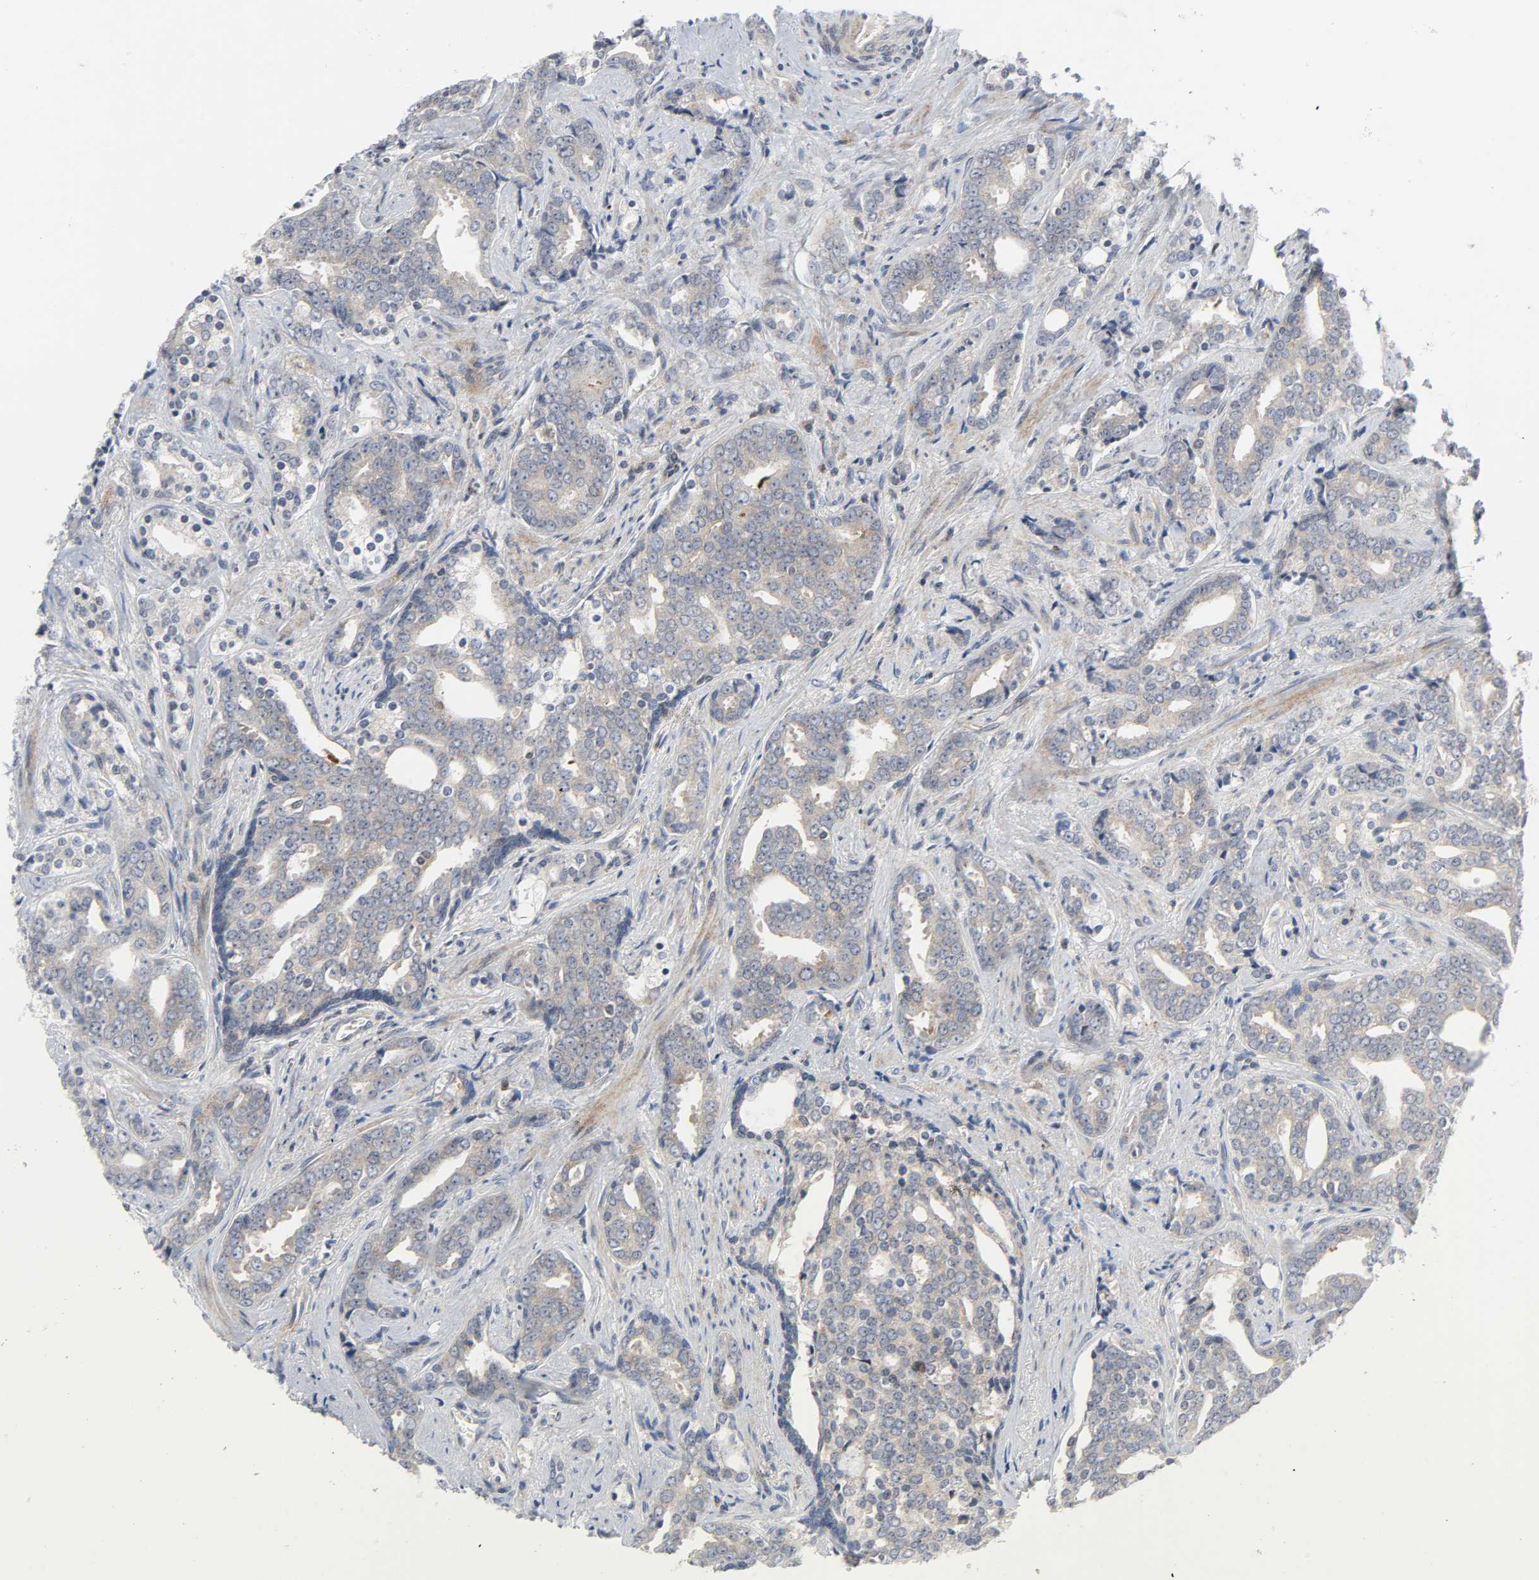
{"staining": {"intensity": "weak", "quantity": ">75%", "location": "cytoplasmic/membranous"}, "tissue": "prostate cancer", "cell_type": "Tumor cells", "image_type": "cancer", "snomed": [{"axis": "morphology", "description": "Adenocarcinoma, High grade"}, {"axis": "topography", "description": "Prostate"}], "caption": "A brown stain labels weak cytoplasmic/membranous staining of a protein in human prostate cancer (high-grade adenocarcinoma) tumor cells.", "gene": "CHUK", "patient": {"sex": "male", "age": 67}}